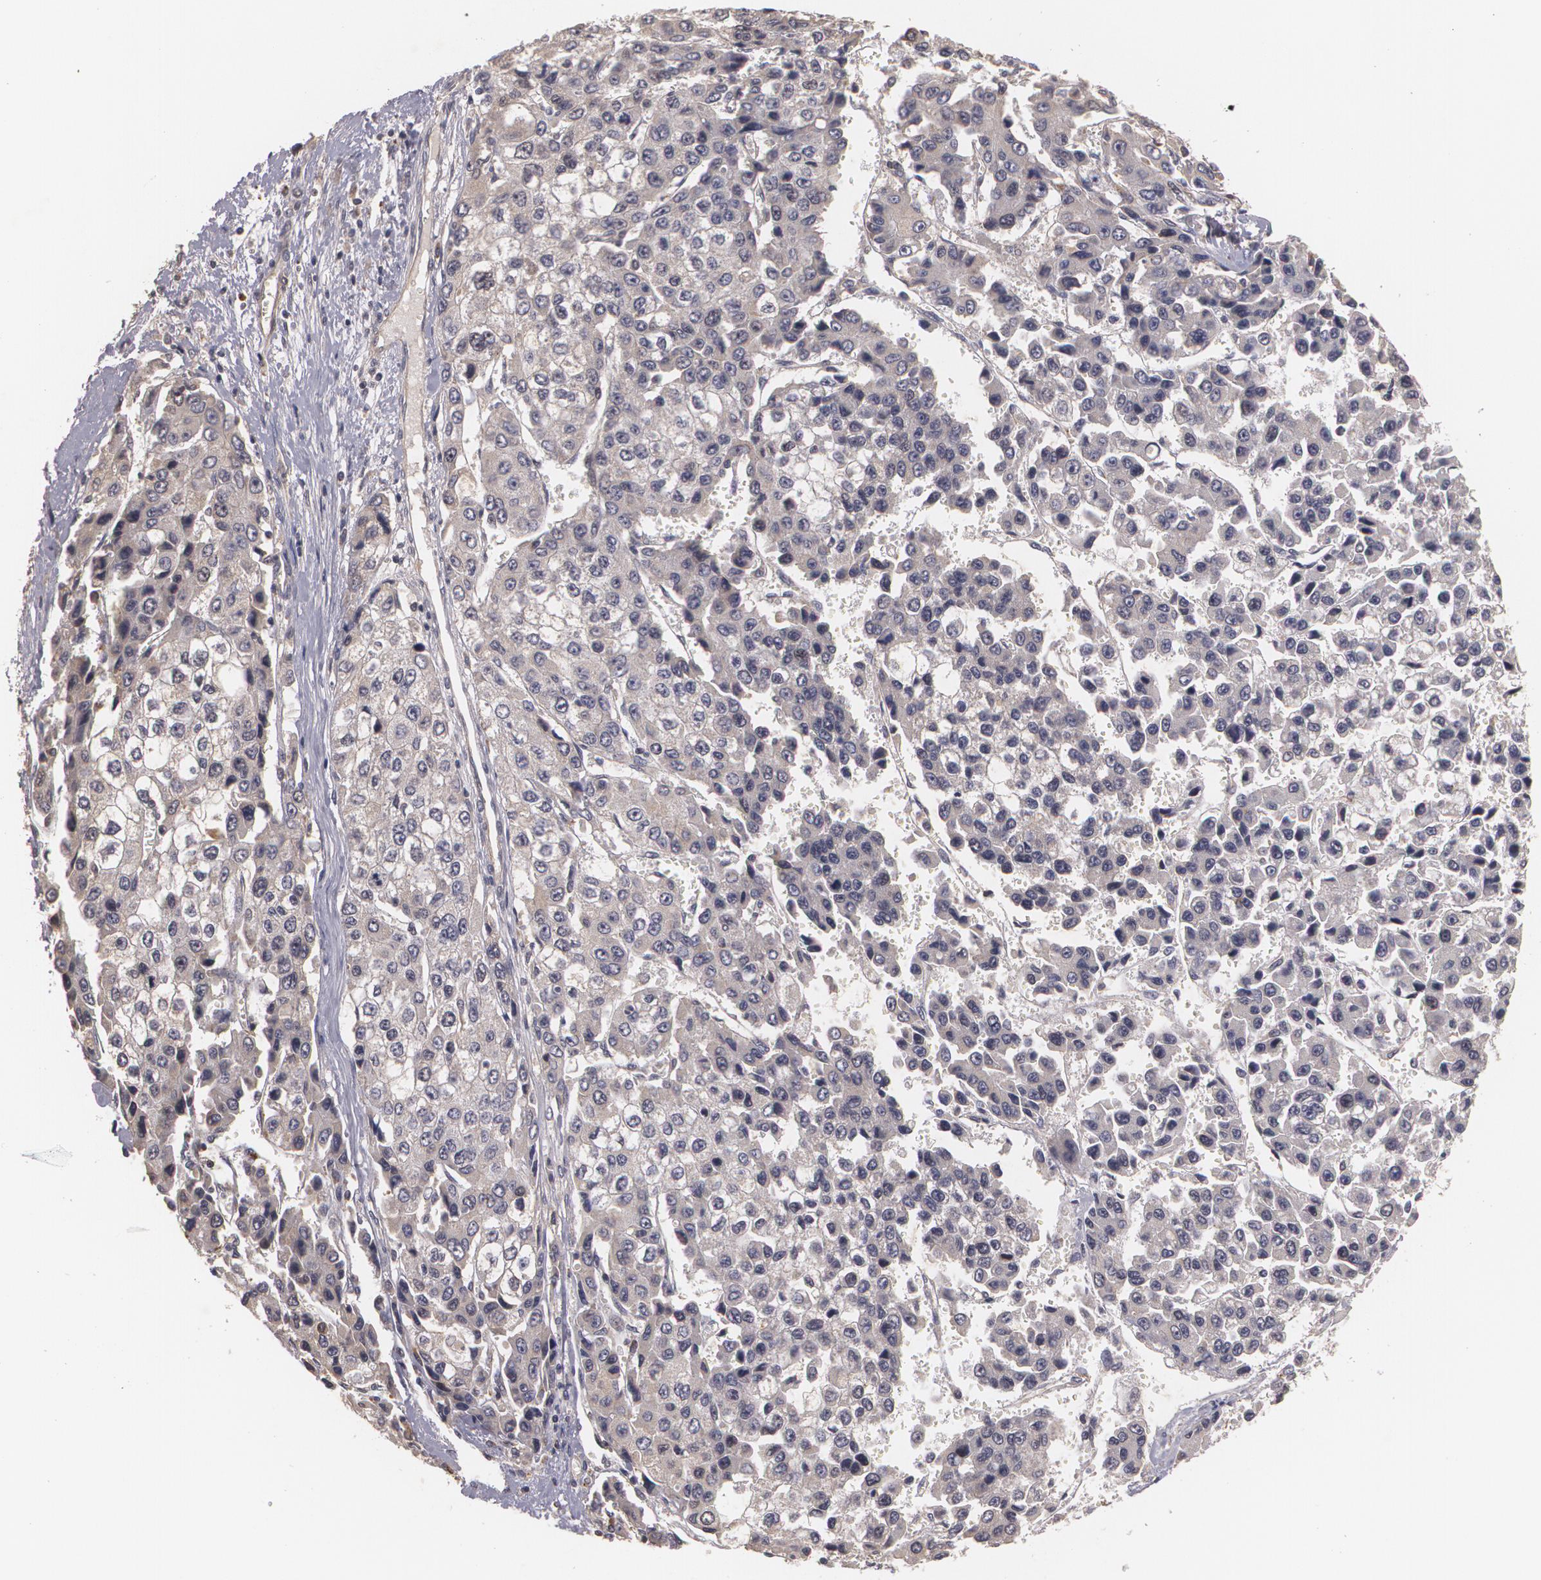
{"staining": {"intensity": "weak", "quantity": "25%-75%", "location": "cytoplasmic/membranous"}, "tissue": "liver cancer", "cell_type": "Tumor cells", "image_type": "cancer", "snomed": [{"axis": "morphology", "description": "Carcinoma, Hepatocellular, NOS"}, {"axis": "topography", "description": "Liver"}], "caption": "Liver cancer was stained to show a protein in brown. There is low levels of weak cytoplasmic/membranous expression in approximately 25%-75% of tumor cells. The protein of interest is stained brown, and the nuclei are stained in blue (DAB (3,3'-diaminobenzidine) IHC with brightfield microscopy, high magnification).", "gene": "BRCA1", "patient": {"sex": "female", "age": 66}}